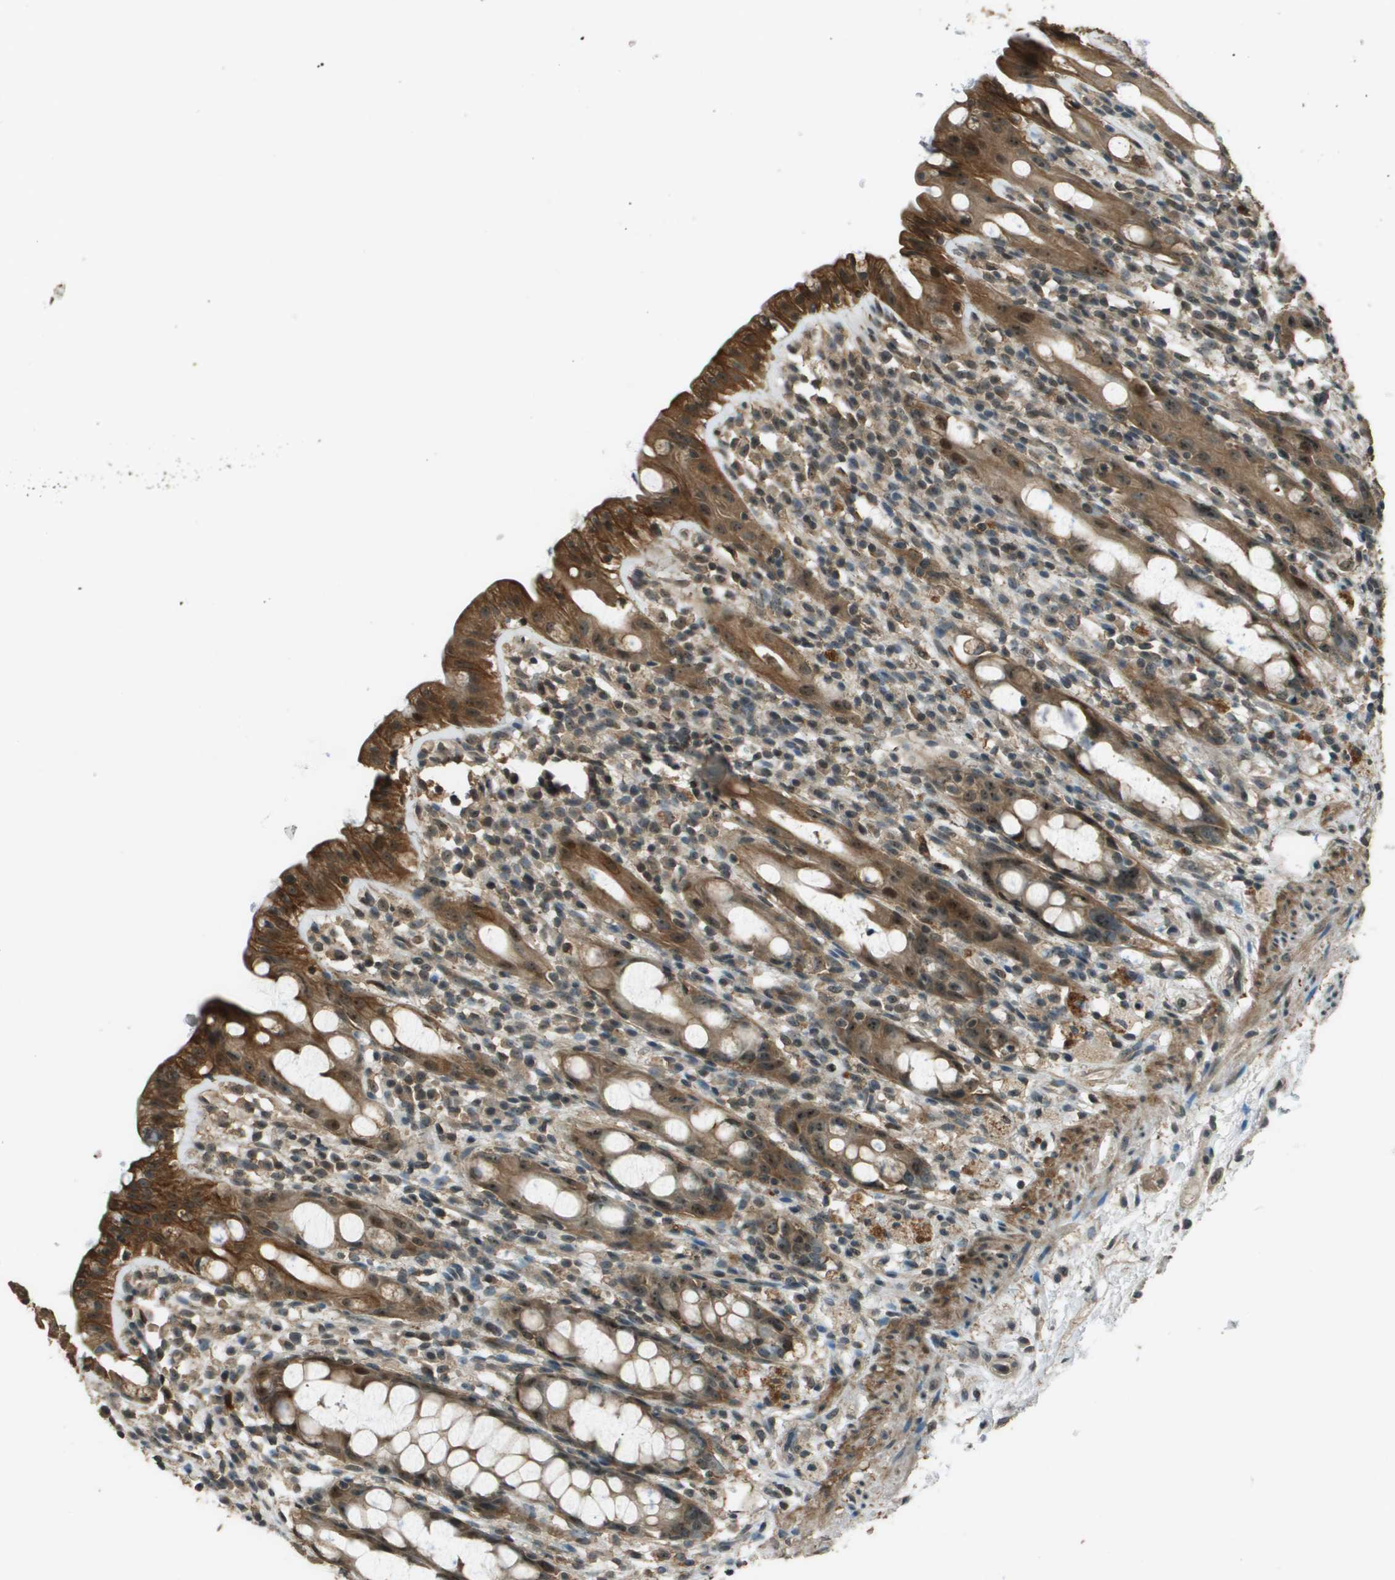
{"staining": {"intensity": "strong", "quantity": "25%-75%", "location": "cytoplasmic/membranous"}, "tissue": "rectum", "cell_type": "Glandular cells", "image_type": "normal", "snomed": [{"axis": "morphology", "description": "Normal tissue, NOS"}, {"axis": "topography", "description": "Rectum"}], "caption": "Strong cytoplasmic/membranous expression is present in about 25%-75% of glandular cells in normal rectum. The protein of interest is stained brown, and the nuclei are stained in blue (DAB IHC with brightfield microscopy, high magnification).", "gene": "SDC3", "patient": {"sex": "male", "age": 44}}